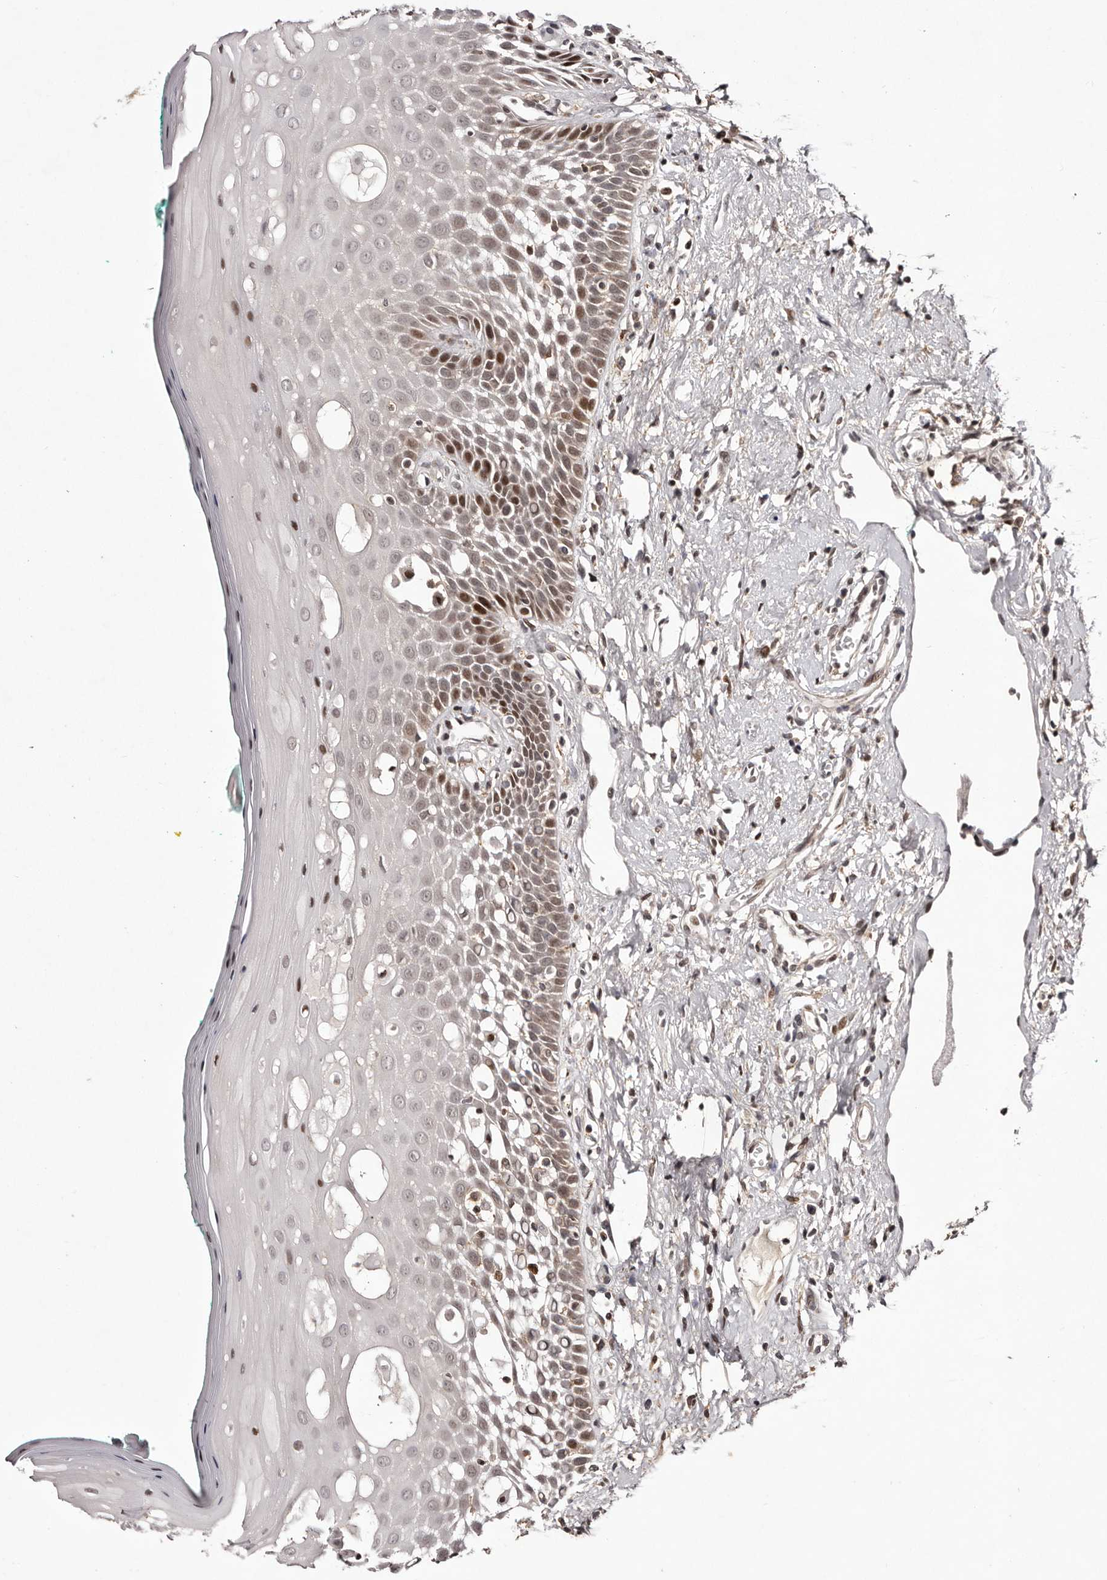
{"staining": {"intensity": "moderate", "quantity": "25%-75%", "location": "nuclear"}, "tissue": "oral mucosa", "cell_type": "Squamous epithelial cells", "image_type": "normal", "snomed": [{"axis": "morphology", "description": "Normal tissue, NOS"}, {"axis": "topography", "description": "Oral tissue"}], "caption": "DAB (3,3'-diaminobenzidine) immunohistochemical staining of unremarkable human oral mucosa demonstrates moderate nuclear protein positivity in about 25%-75% of squamous epithelial cells.", "gene": "FBXO5", "patient": {"sex": "female", "age": 70}}